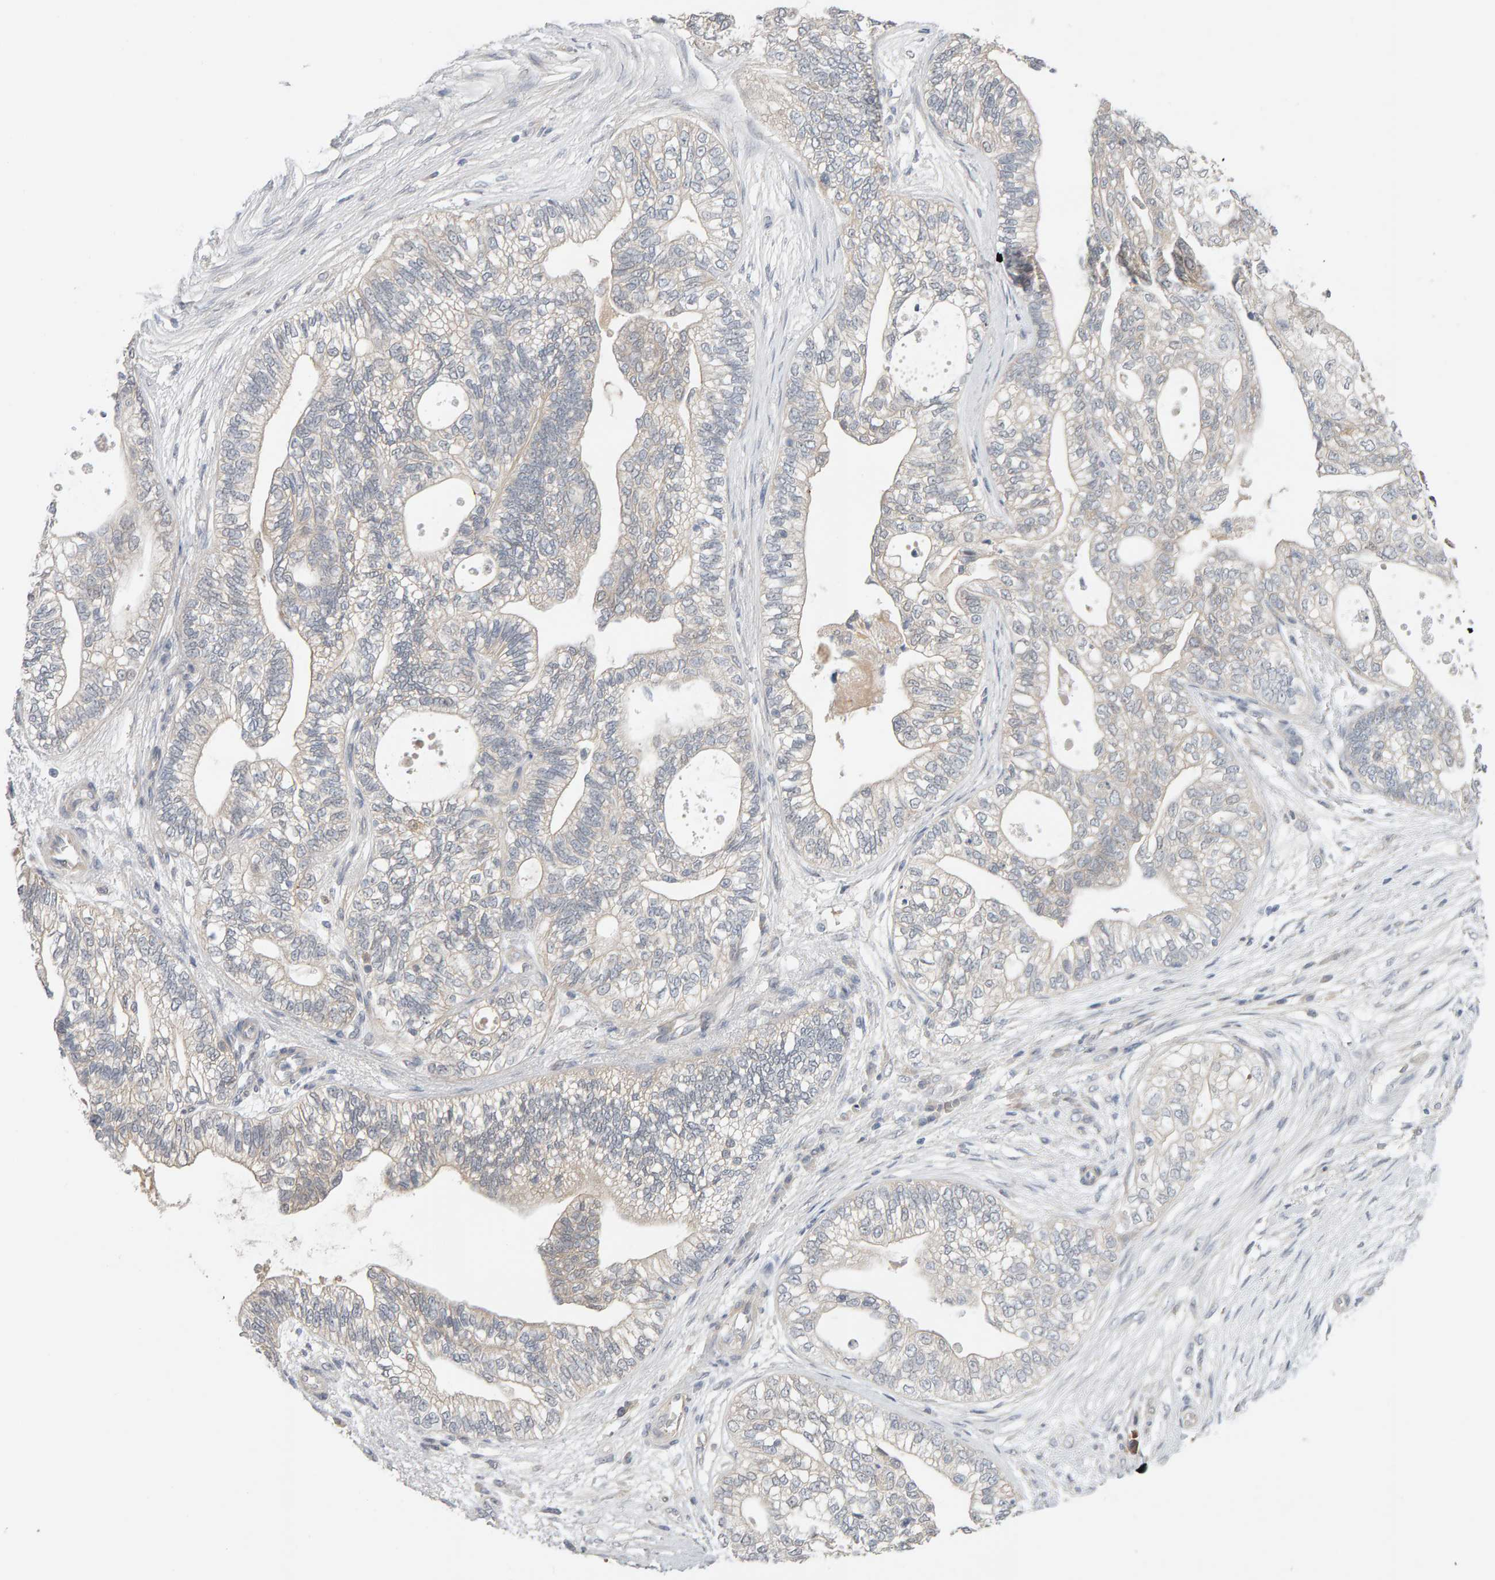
{"staining": {"intensity": "negative", "quantity": "none", "location": "none"}, "tissue": "pancreatic cancer", "cell_type": "Tumor cells", "image_type": "cancer", "snomed": [{"axis": "morphology", "description": "Adenocarcinoma, NOS"}, {"axis": "topography", "description": "Pancreas"}], "caption": "An immunohistochemistry image of adenocarcinoma (pancreatic) is shown. There is no staining in tumor cells of adenocarcinoma (pancreatic).", "gene": "GFUS", "patient": {"sex": "male", "age": 72}}